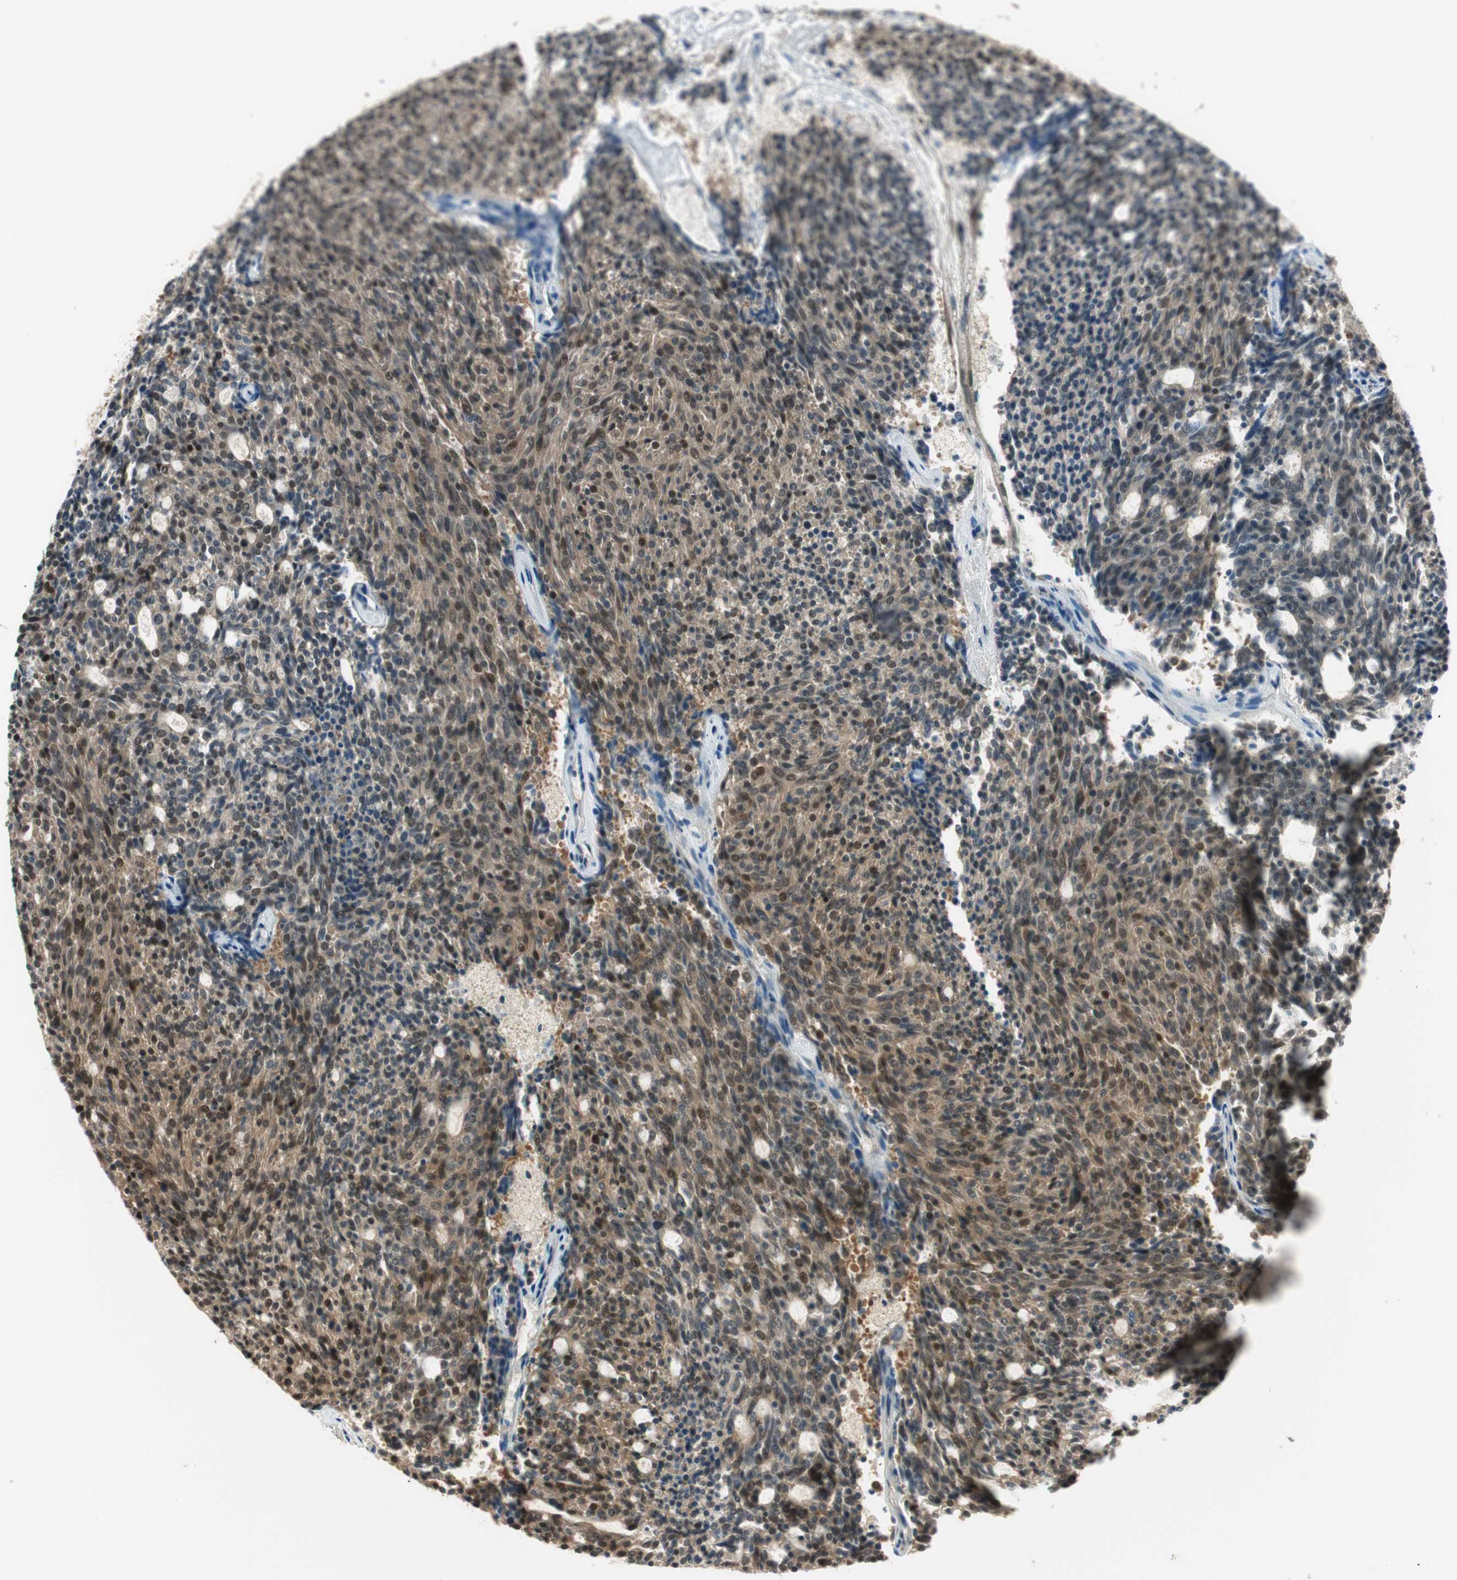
{"staining": {"intensity": "weak", "quantity": "25%-75%", "location": "cytoplasmic/membranous,nuclear"}, "tissue": "carcinoid", "cell_type": "Tumor cells", "image_type": "cancer", "snomed": [{"axis": "morphology", "description": "Carcinoid, malignant, NOS"}, {"axis": "topography", "description": "Pancreas"}], "caption": "IHC (DAB) staining of carcinoid (malignant) displays weak cytoplasmic/membranous and nuclear protein expression in approximately 25%-75% of tumor cells. The staining is performed using DAB brown chromogen to label protein expression. The nuclei are counter-stained blue using hematoxylin.", "gene": "IPO5", "patient": {"sex": "female", "age": 54}}